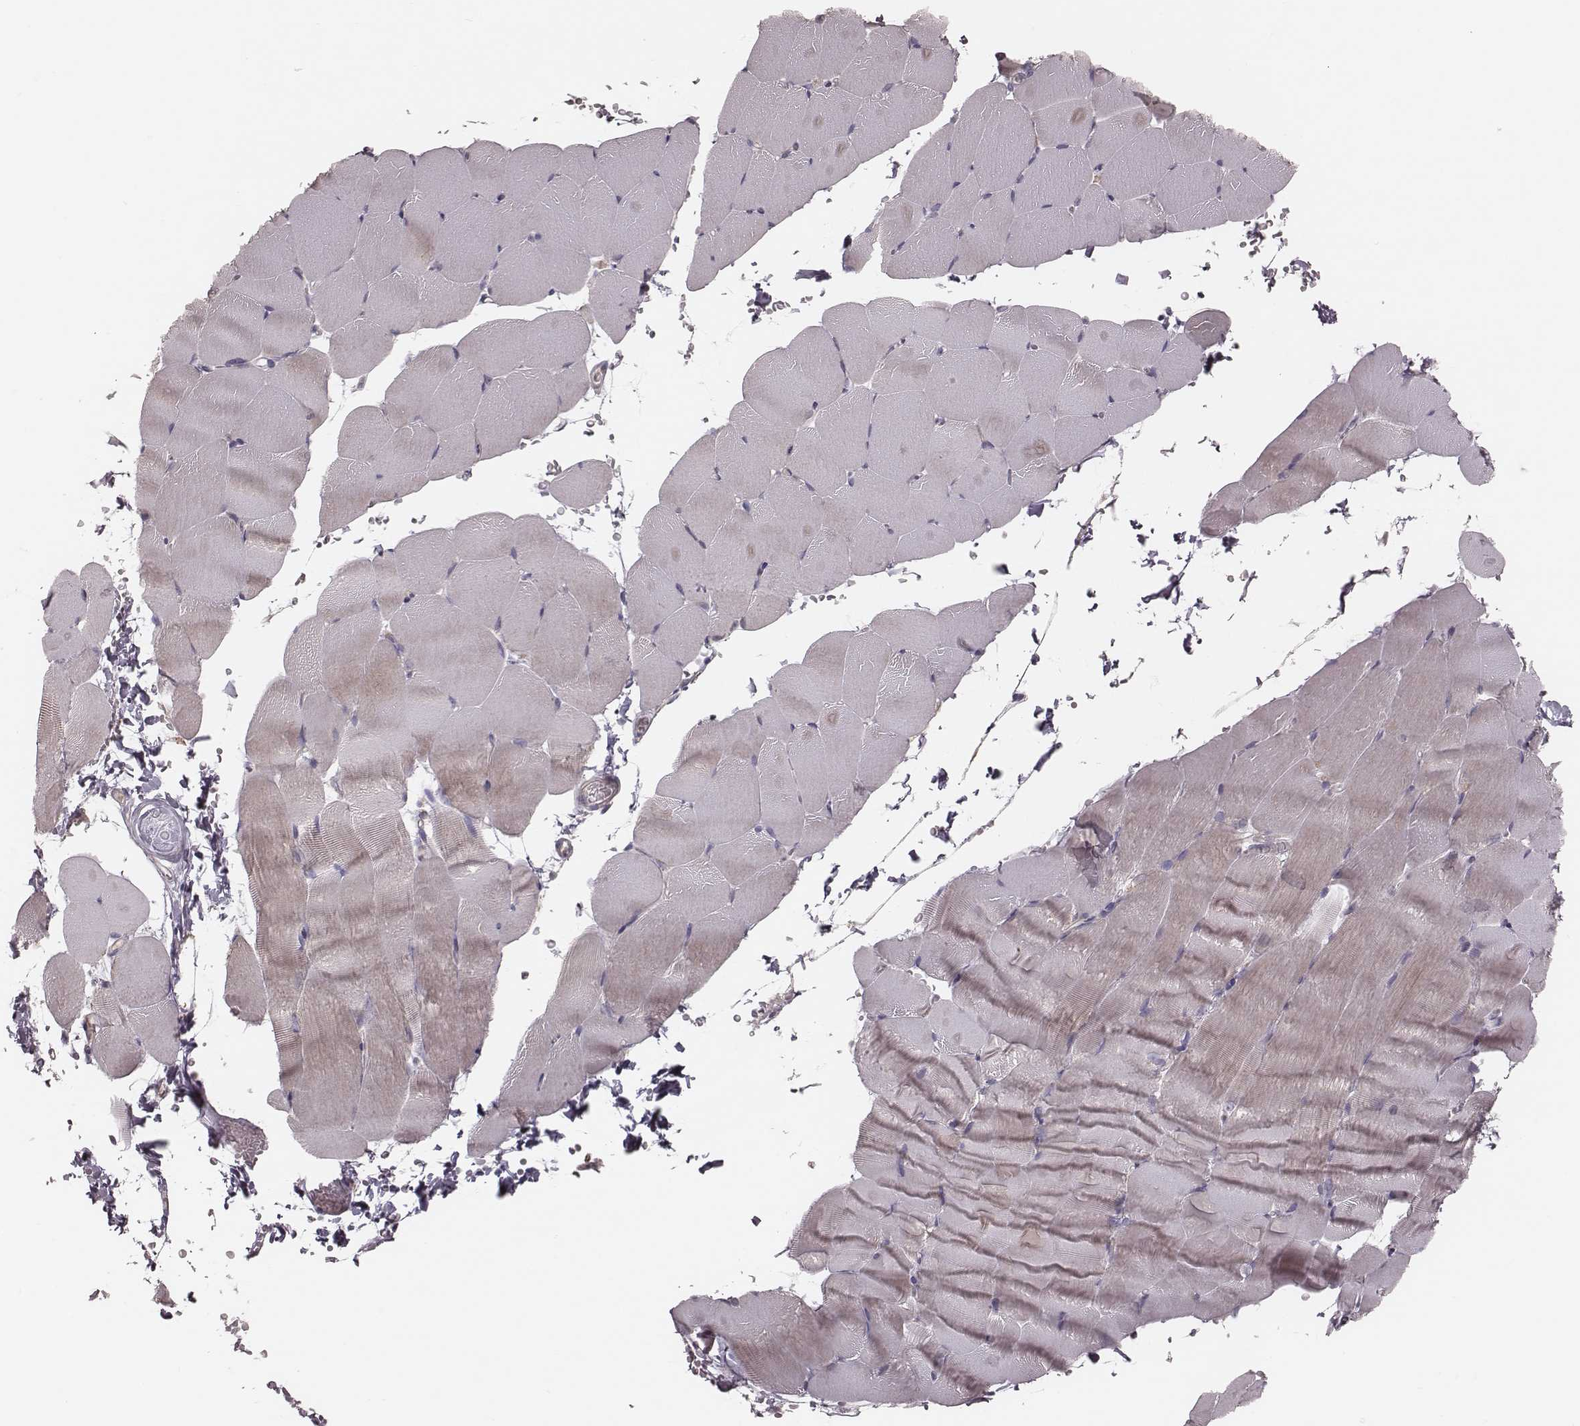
{"staining": {"intensity": "negative", "quantity": "none", "location": "none"}, "tissue": "skeletal muscle", "cell_type": "Myocytes", "image_type": "normal", "snomed": [{"axis": "morphology", "description": "Normal tissue, NOS"}, {"axis": "topography", "description": "Skeletal muscle"}], "caption": "DAB (3,3'-diaminobenzidine) immunohistochemical staining of benign human skeletal muscle reveals no significant expression in myocytes.", "gene": "MRPS27", "patient": {"sex": "female", "age": 37}}